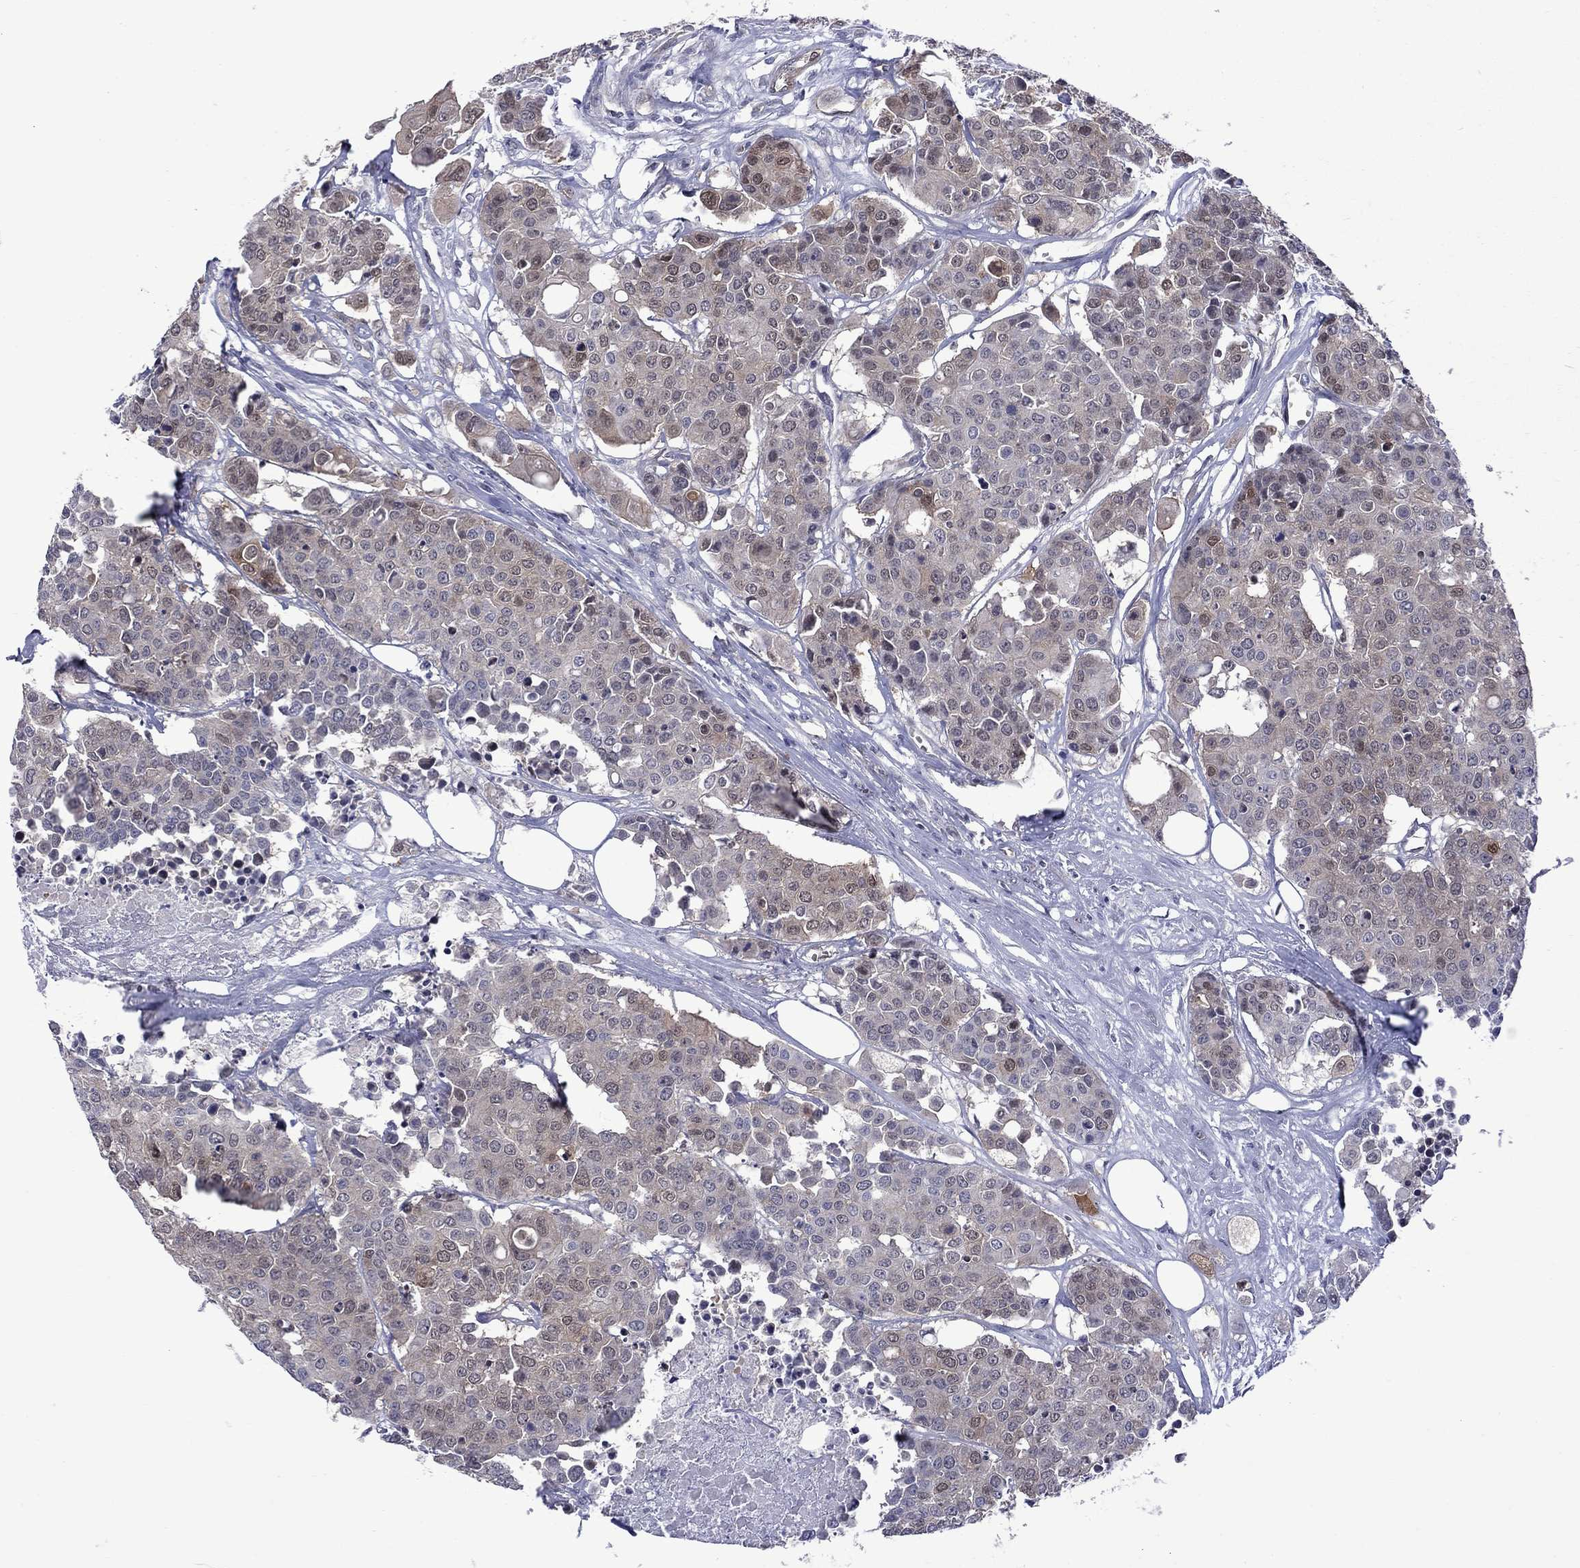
{"staining": {"intensity": "weak", "quantity": "25%-75%", "location": "cytoplasmic/membranous"}, "tissue": "carcinoid", "cell_type": "Tumor cells", "image_type": "cancer", "snomed": [{"axis": "morphology", "description": "Carcinoid, malignant, NOS"}, {"axis": "topography", "description": "Colon"}], "caption": "The photomicrograph demonstrates immunohistochemical staining of carcinoid (malignant). There is weak cytoplasmic/membranous expression is identified in about 25%-75% of tumor cells.", "gene": "CTNNBIP1", "patient": {"sex": "male", "age": 81}}